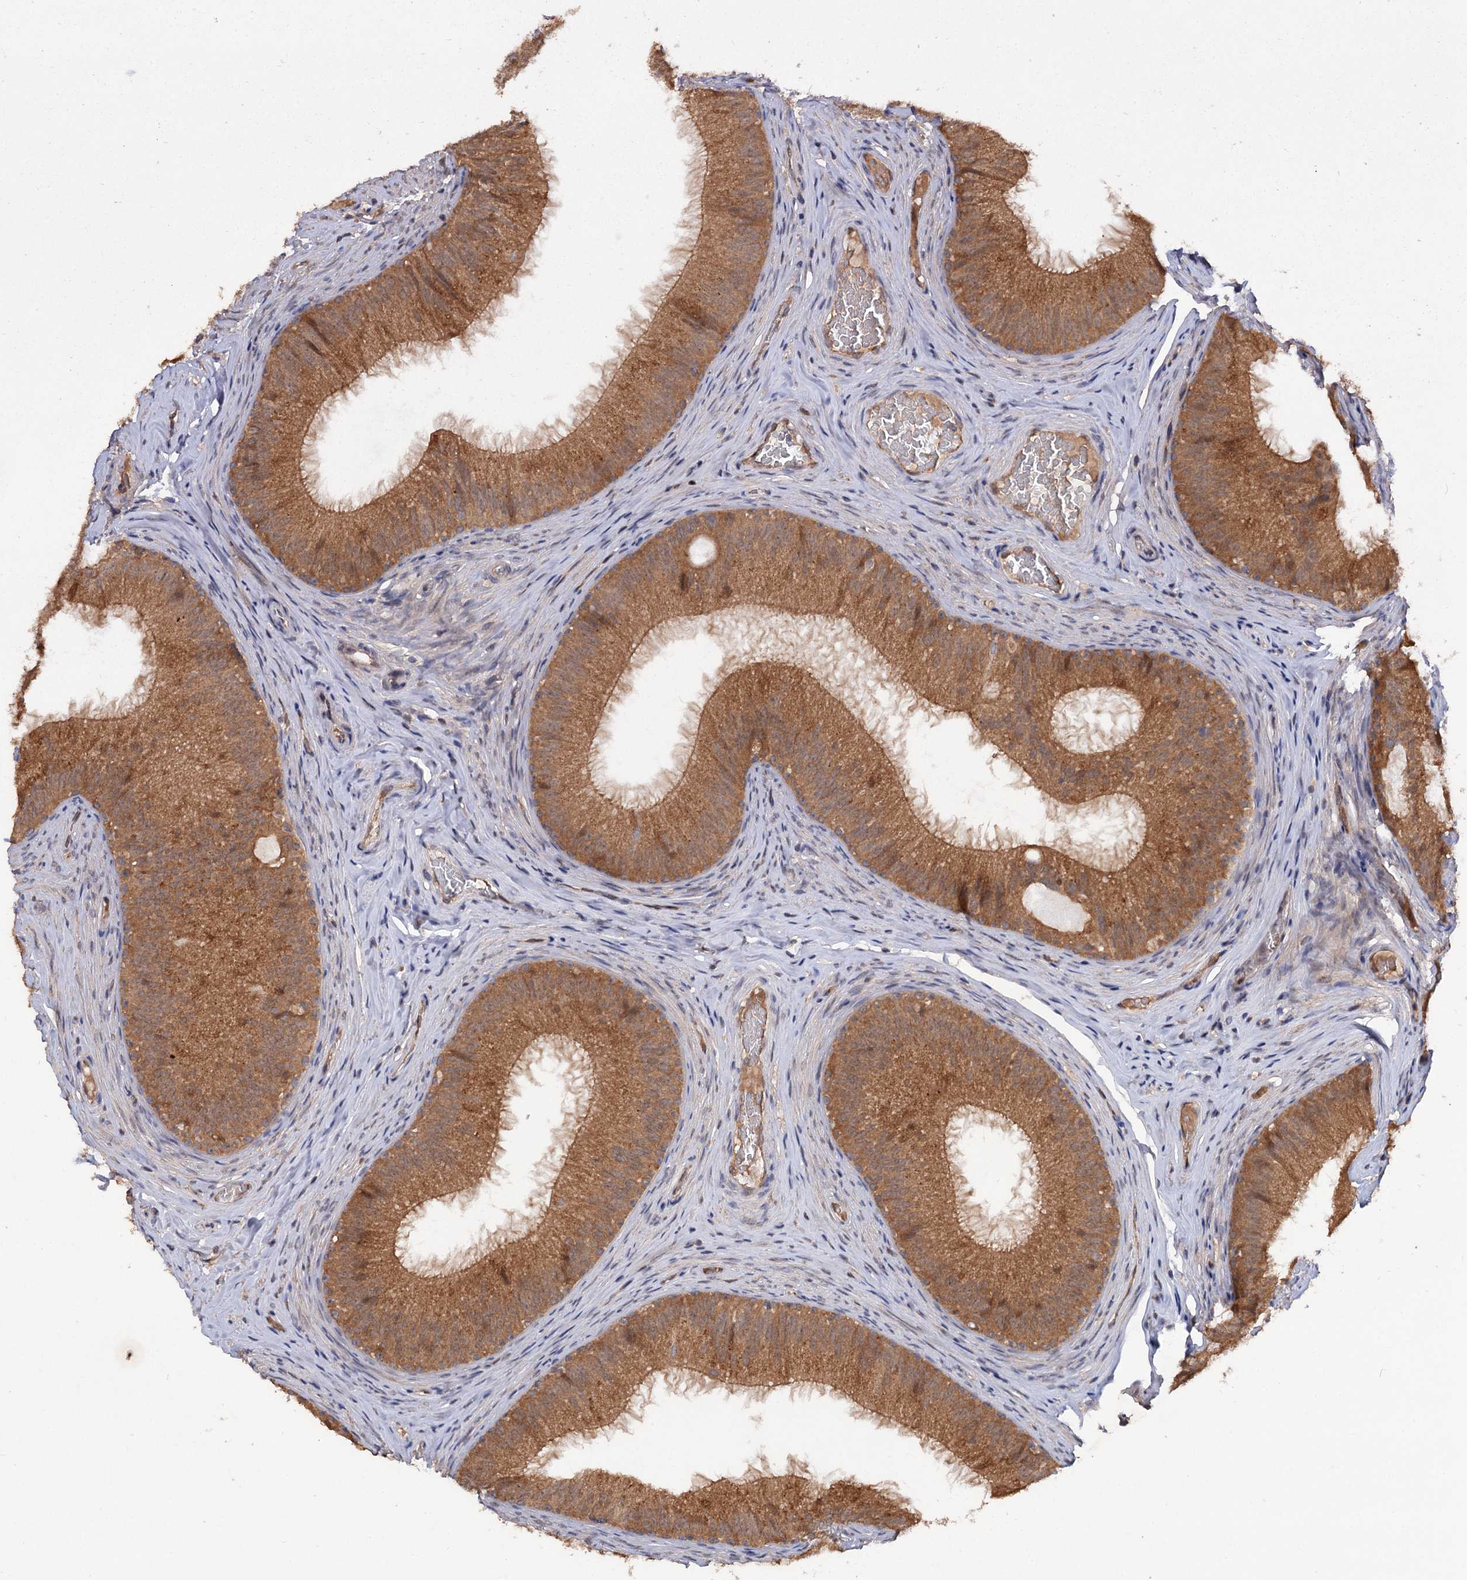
{"staining": {"intensity": "moderate", "quantity": ">75%", "location": "cytoplasmic/membranous"}, "tissue": "epididymis", "cell_type": "Glandular cells", "image_type": "normal", "snomed": [{"axis": "morphology", "description": "Normal tissue, NOS"}, {"axis": "topography", "description": "Epididymis"}], "caption": "The micrograph displays staining of benign epididymis, revealing moderate cytoplasmic/membranous protein staining (brown color) within glandular cells.", "gene": "NUDCD2", "patient": {"sex": "male", "age": 34}}